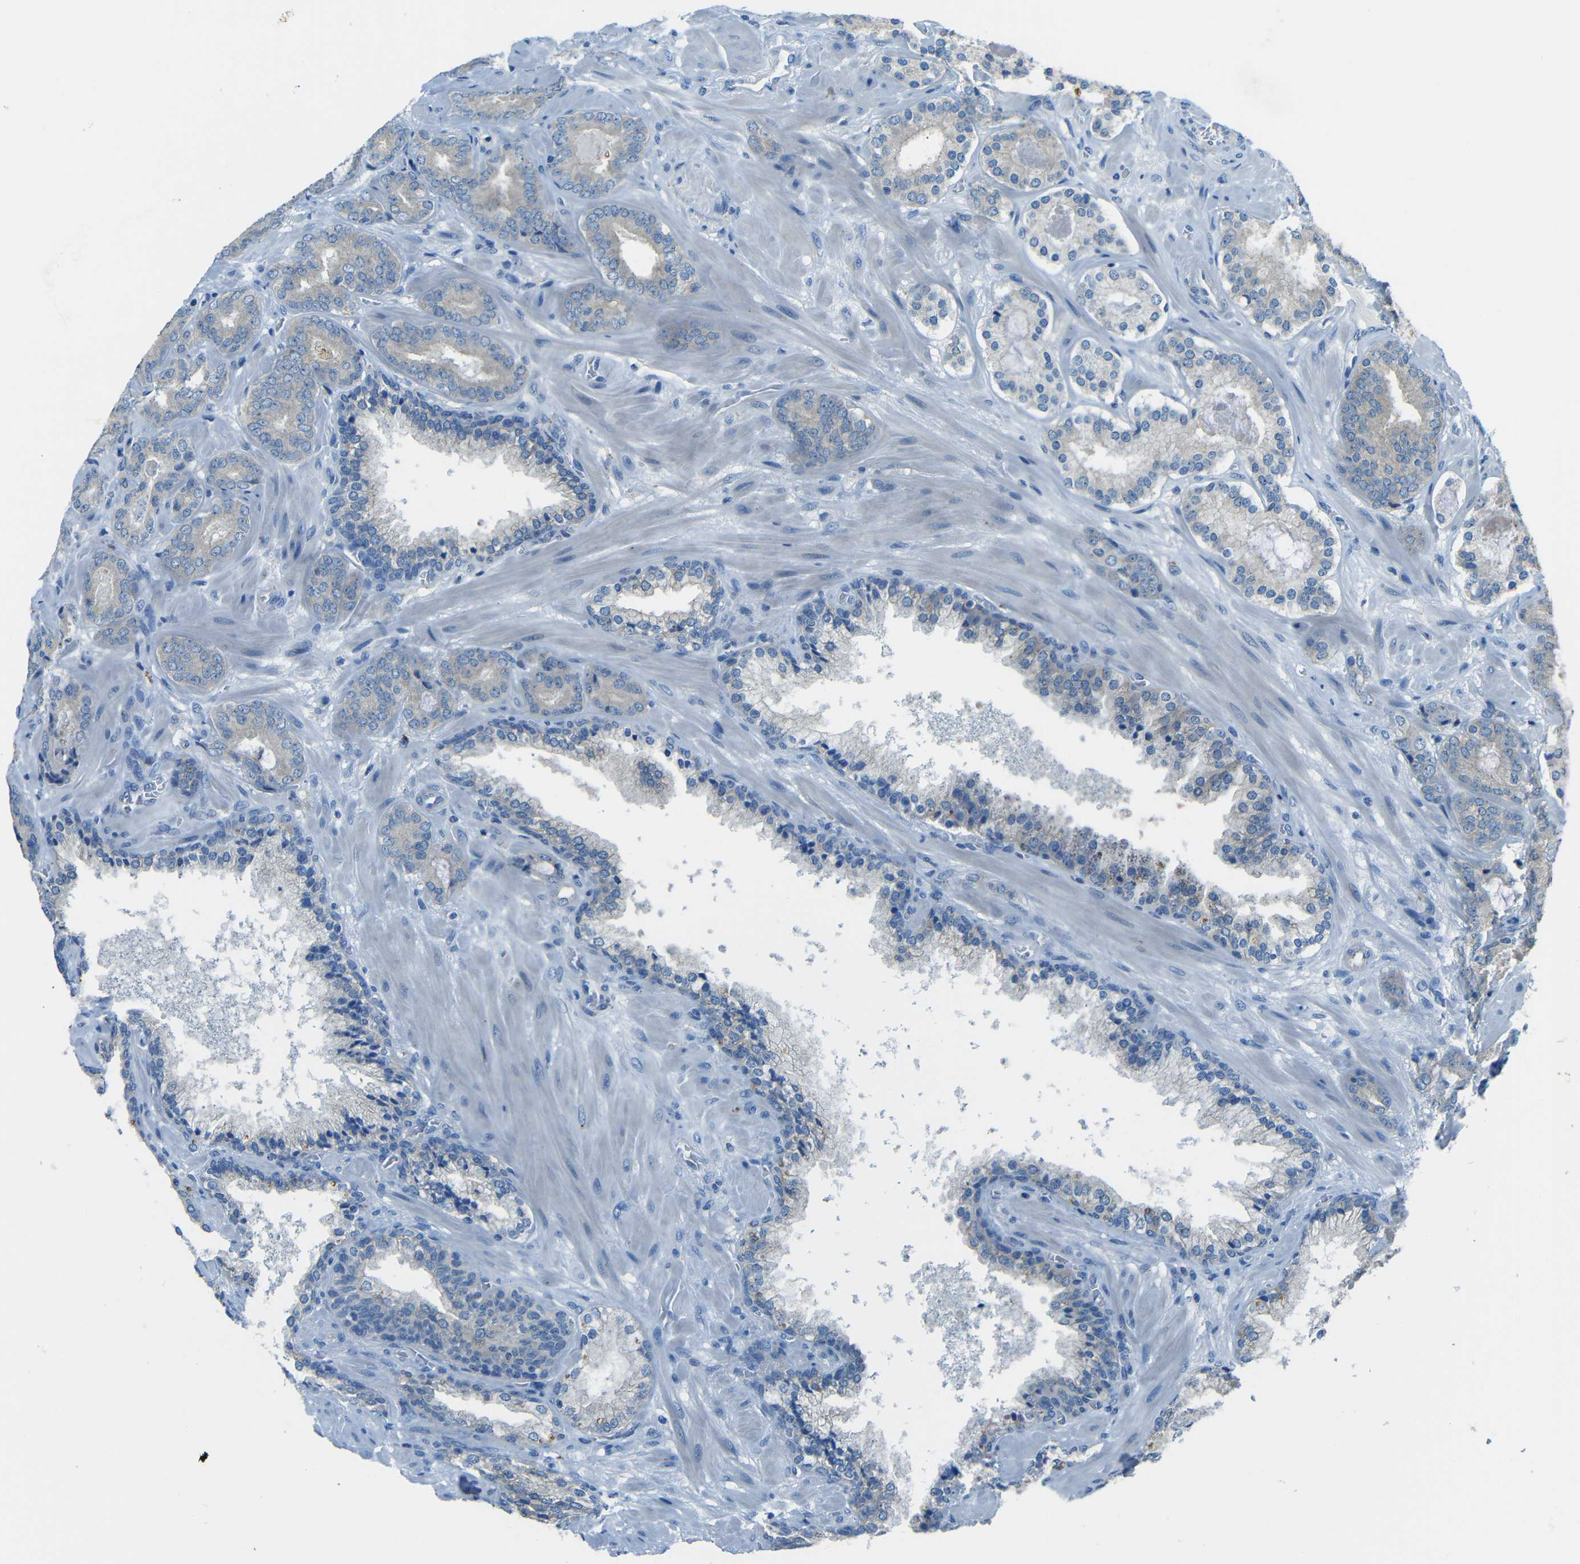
{"staining": {"intensity": "weak", "quantity": "<25%", "location": "cytoplasmic/membranous"}, "tissue": "prostate cancer", "cell_type": "Tumor cells", "image_type": "cancer", "snomed": [{"axis": "morphology", "description": "Adenocarcinoma, Low grade"}, {"axis": "topography", "description": "Prostate"}], "caption": "A histopathology image of prostate adenocarcinoma (low-grade) stained for a protein shows no brown staining in tumor cells. Nuclei are stained in blue.", "gene": "CYP26B1", "patient": {"sex": "male", "age": 63}}